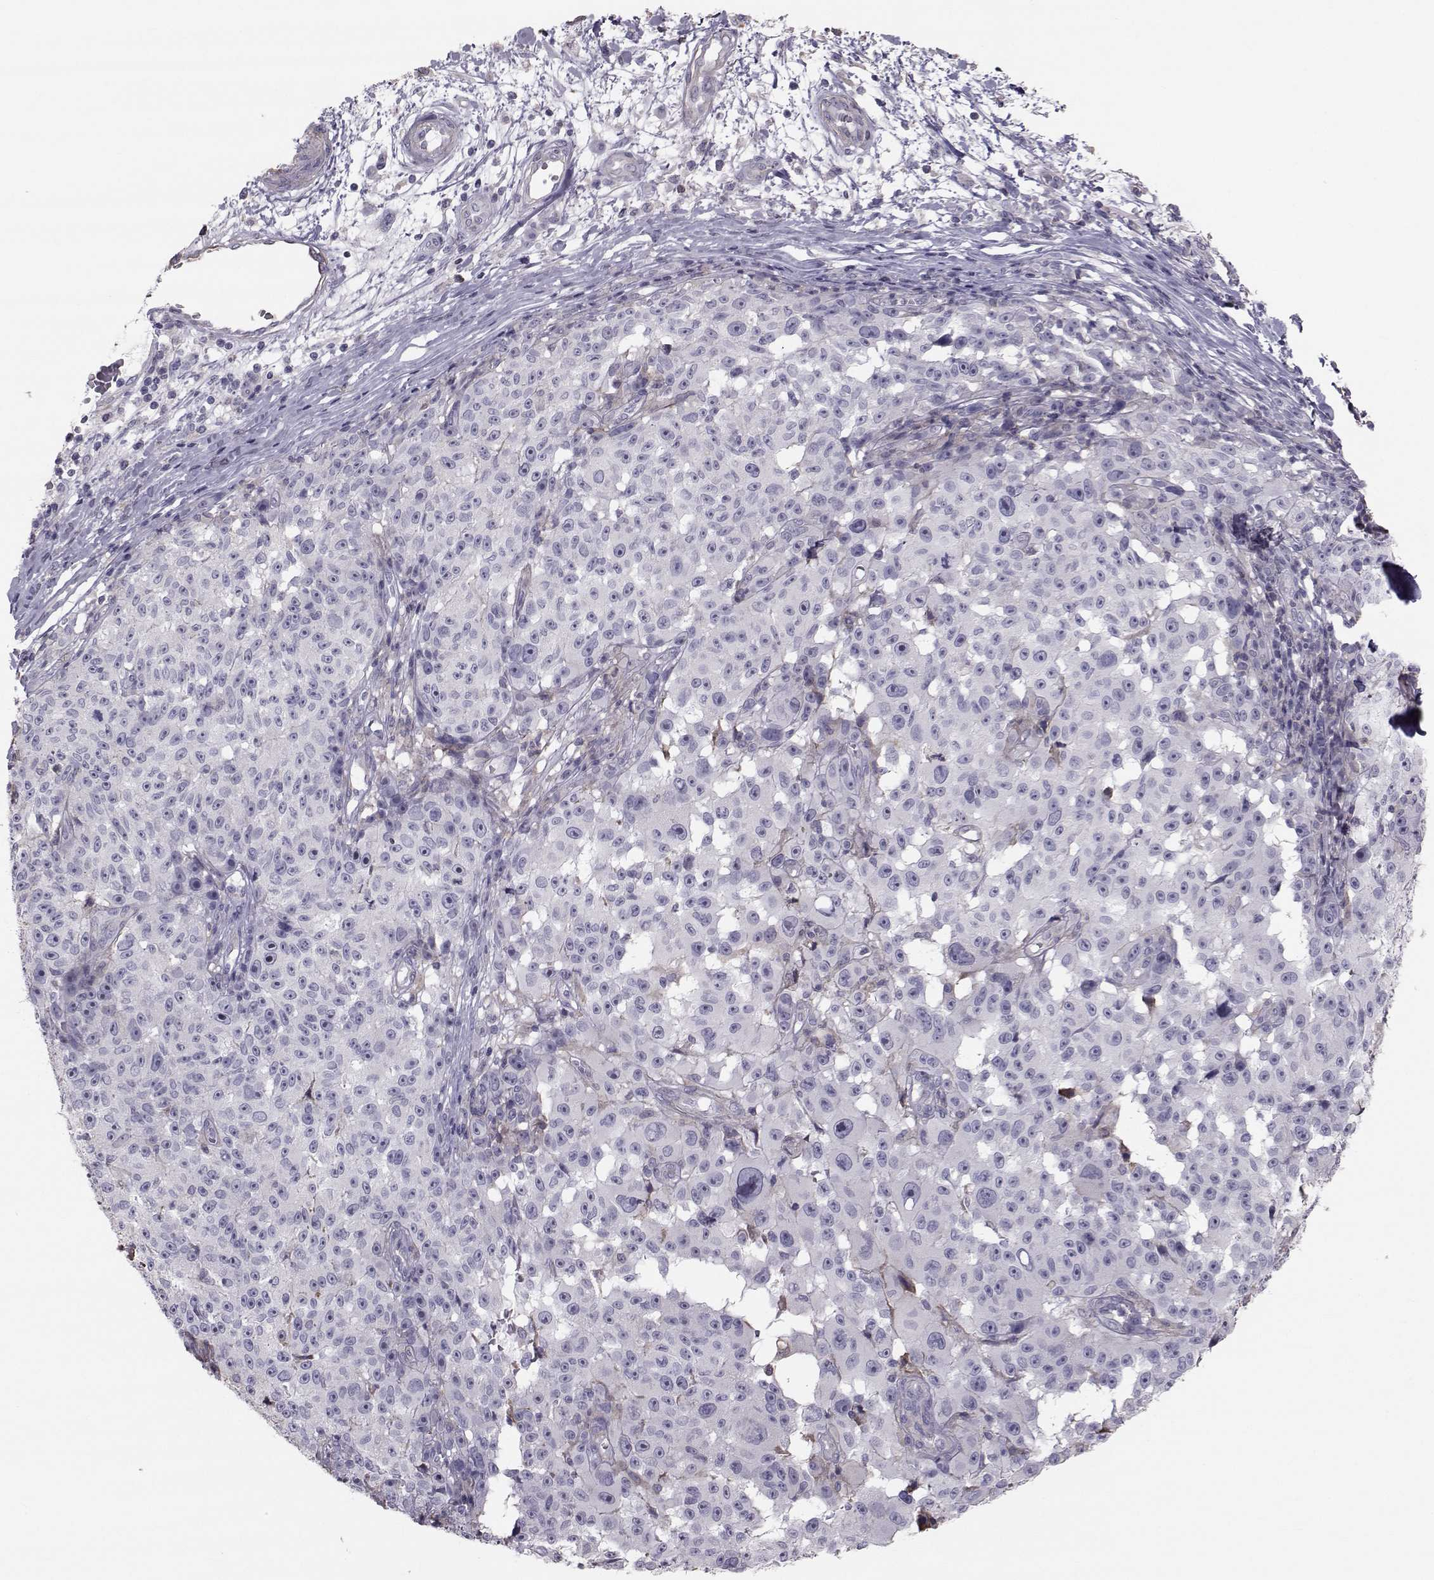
{"staining": {"intensity": "negative", "quantity": "none", "location": "none"}, "tissue": "melanoma", "cell_type": "Tumor cells", "image_type": "cancer", "snomed": [{"axis": "morphology", "description": "Malignant melanoma, NOS"}, {"axis": "topography", "description": "Skin"}], "caption": "Immunohistochemistry photomicrograph of neoplastic tissue: malignant melanoma stained with DAB (3,3'-diaminobenzidine) displays no significant protein expression in tumor cells.", "gene": "GARIN3", "patient": {"sex": "female", "age": 82}}